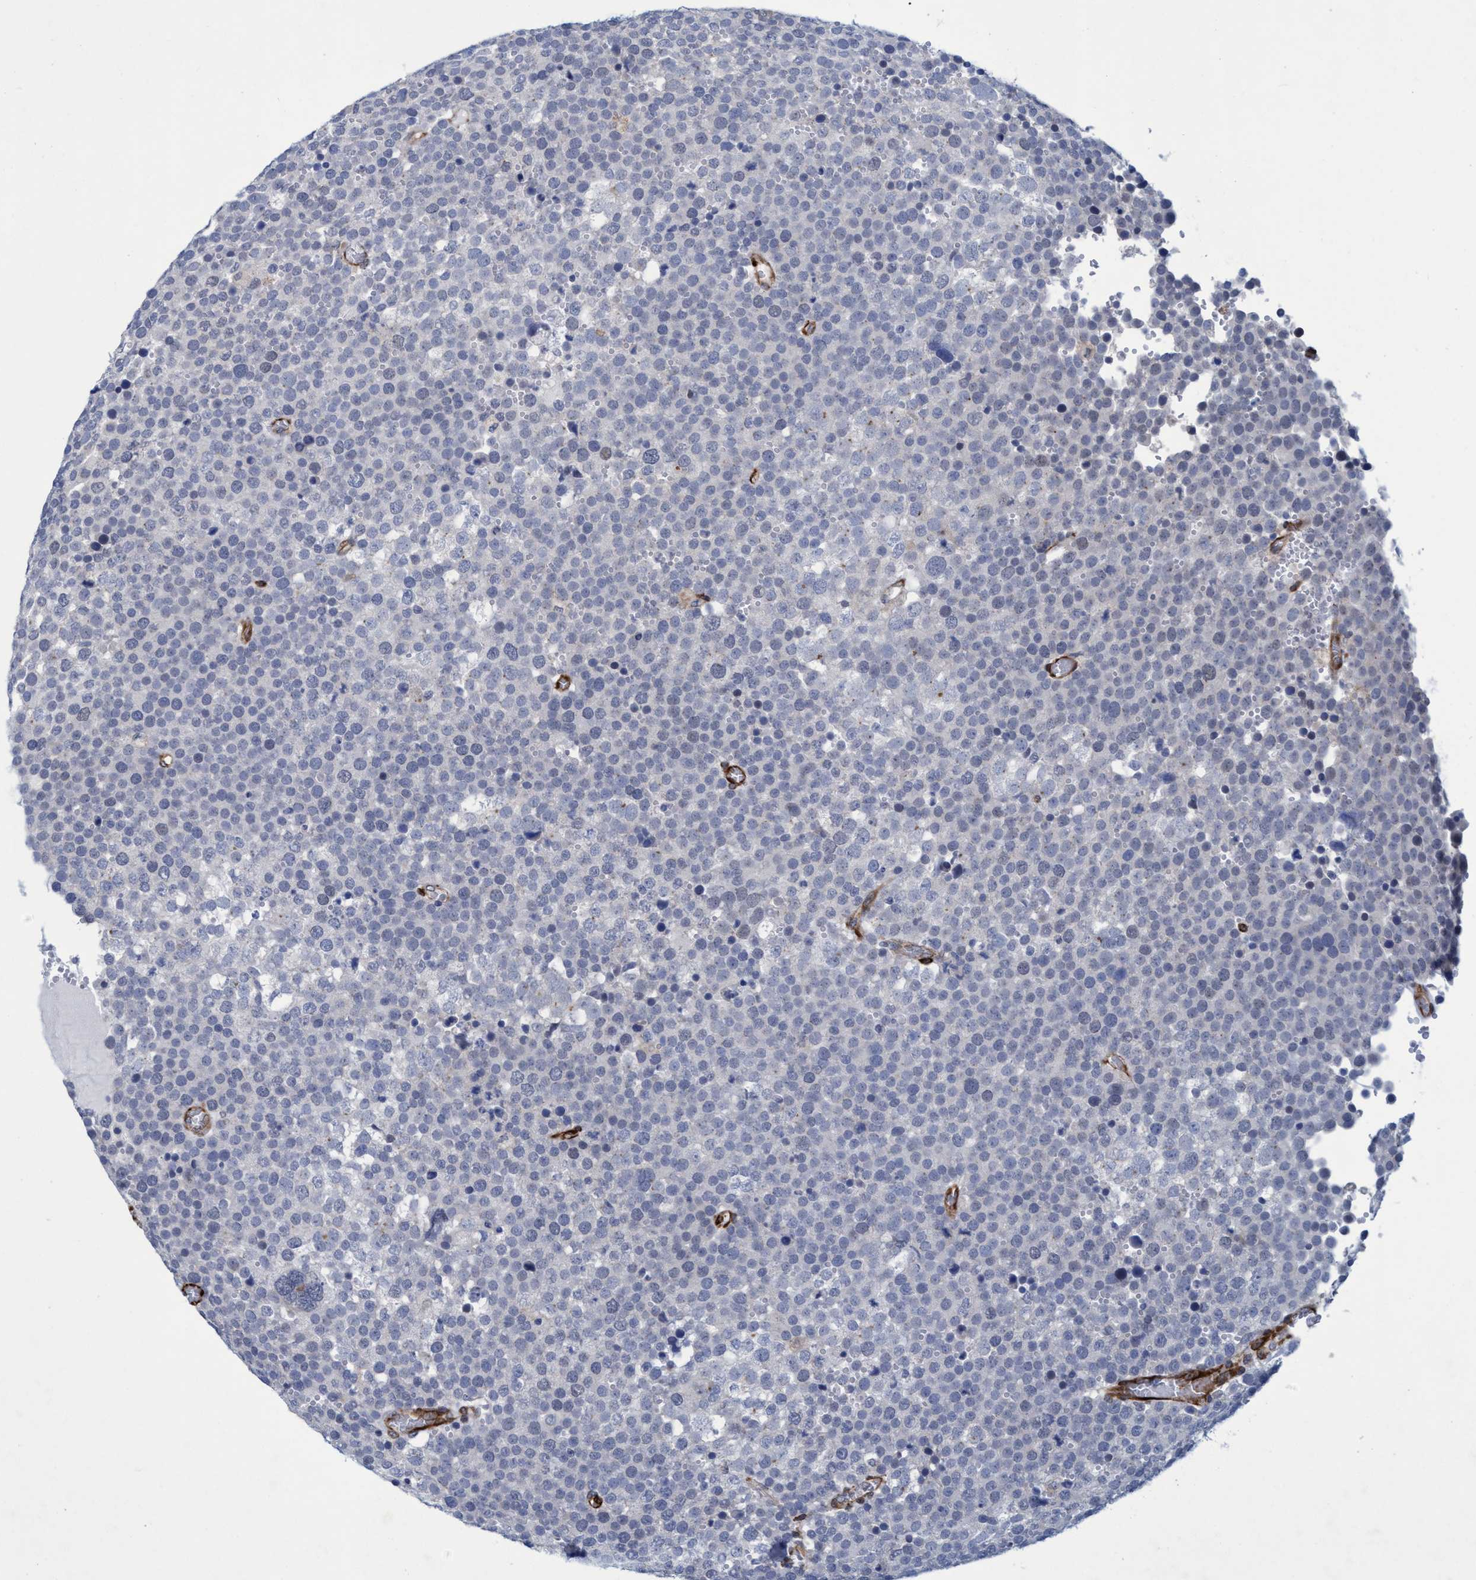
{"staining": {"intensity": "negative", "quantity": "none", "location": "none"}, "tissue": "testis cancer", "cell_type": "Tumor cells", "image_type": "cancer", "snomed": [{"axis": "morphology", "description": "Seminoma, NOS"}, {"axis": "topography", "description": "Testis"}], "caption": "There is no significant expression in tumor cells of testis cancer (seminoma).", "gene": "SLC43A2", "patient": {"sex": "male", "age": 71}}